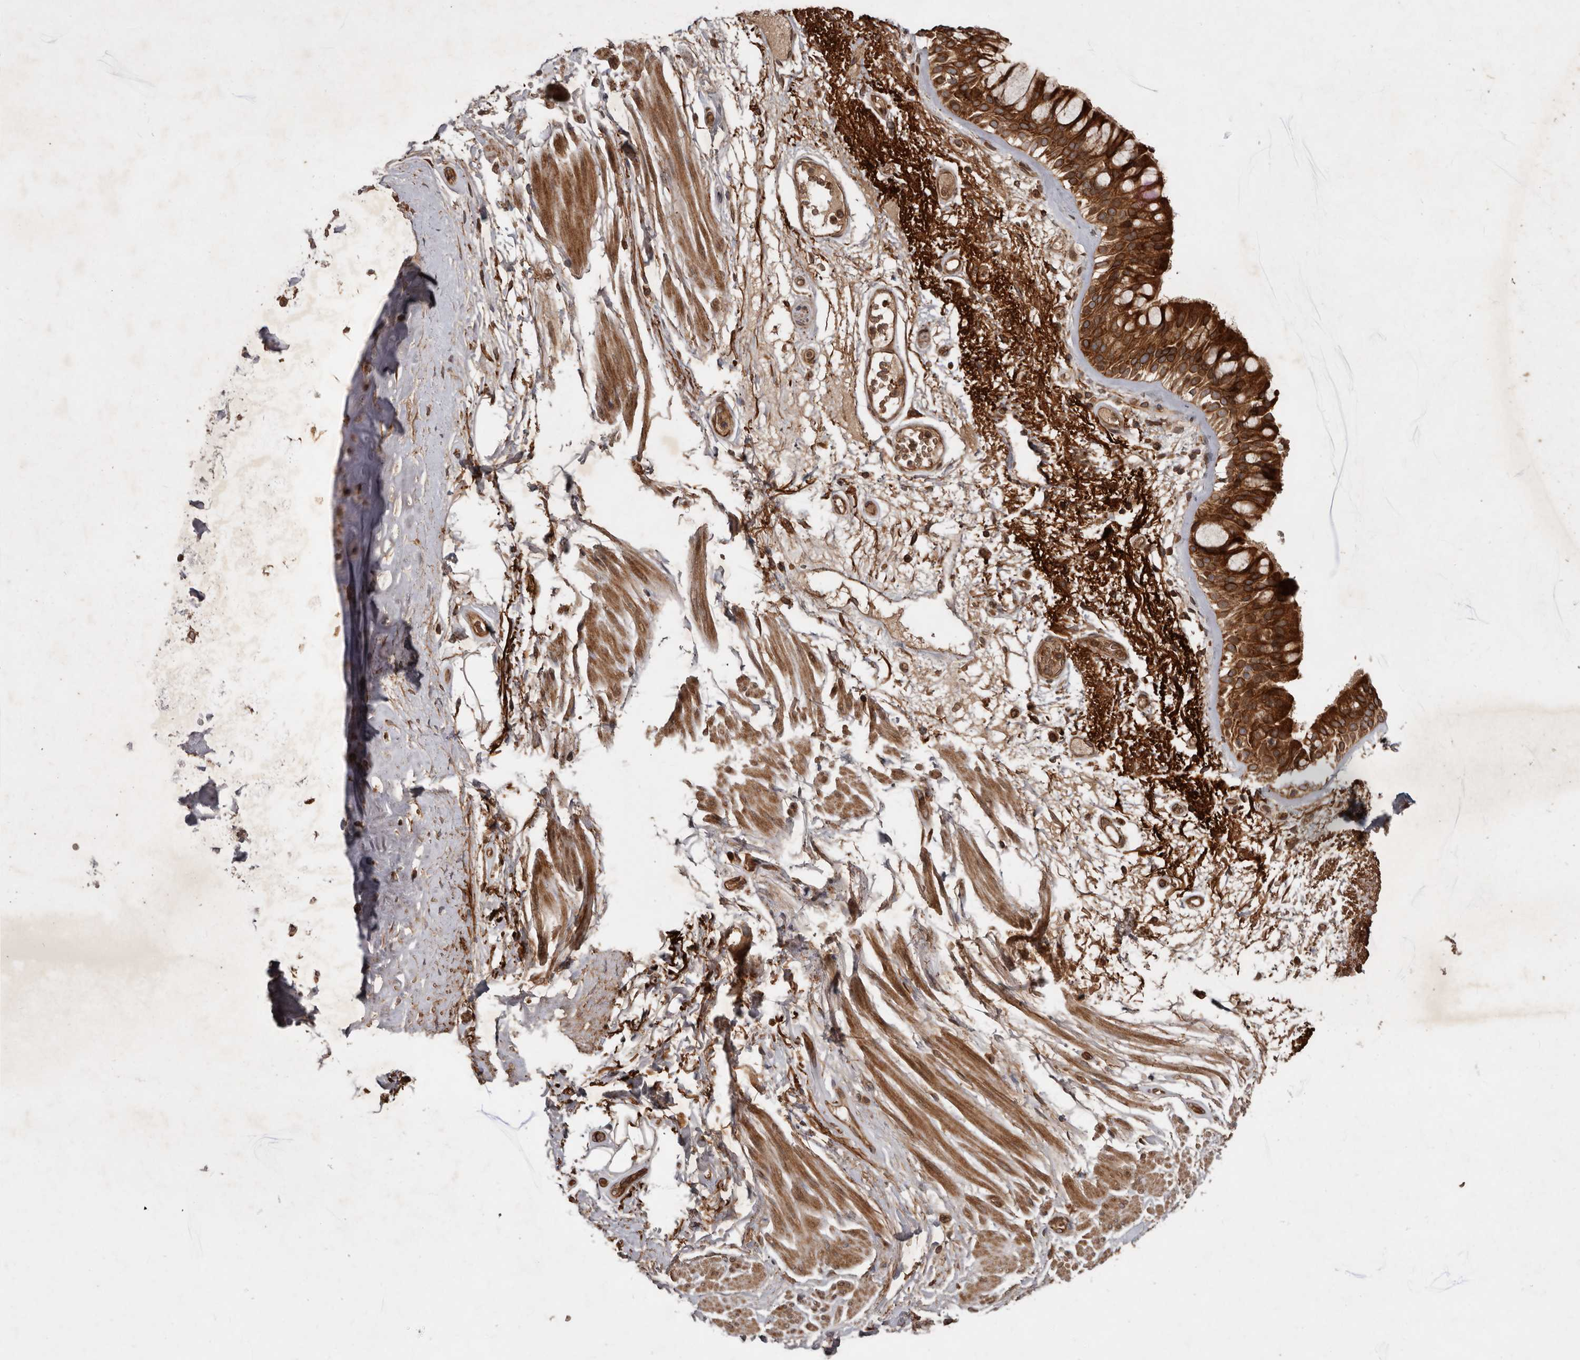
{"staining": {"intensity": "strong", "quantity": ">75%", "location": "cytoplasmic/membranous"}, "tissue": "bronchus", "cell_type": "Respiratory epithelial cells", "image_type": "normal", "snomed": [{"axis": "morphology", "description": "Normal tissue, NOS"}, {"axis": "morphology", "description": "Squamous cell carcinoma, NOS"}, {"axis": "topography", "description": "Lymph node"}, {"axis": "topography", "description": "Bronchus"}, {"axis": "topography", "description": "Lung"}], "caption": "This image reveals immunohistochemistry staining of benign human bronchus, with high strong cytoplasmic/membranous staining in about >75% of respiratory epithelial cells.", "gene": "STK36", "patient": {"sex": "male", "age": 66}}